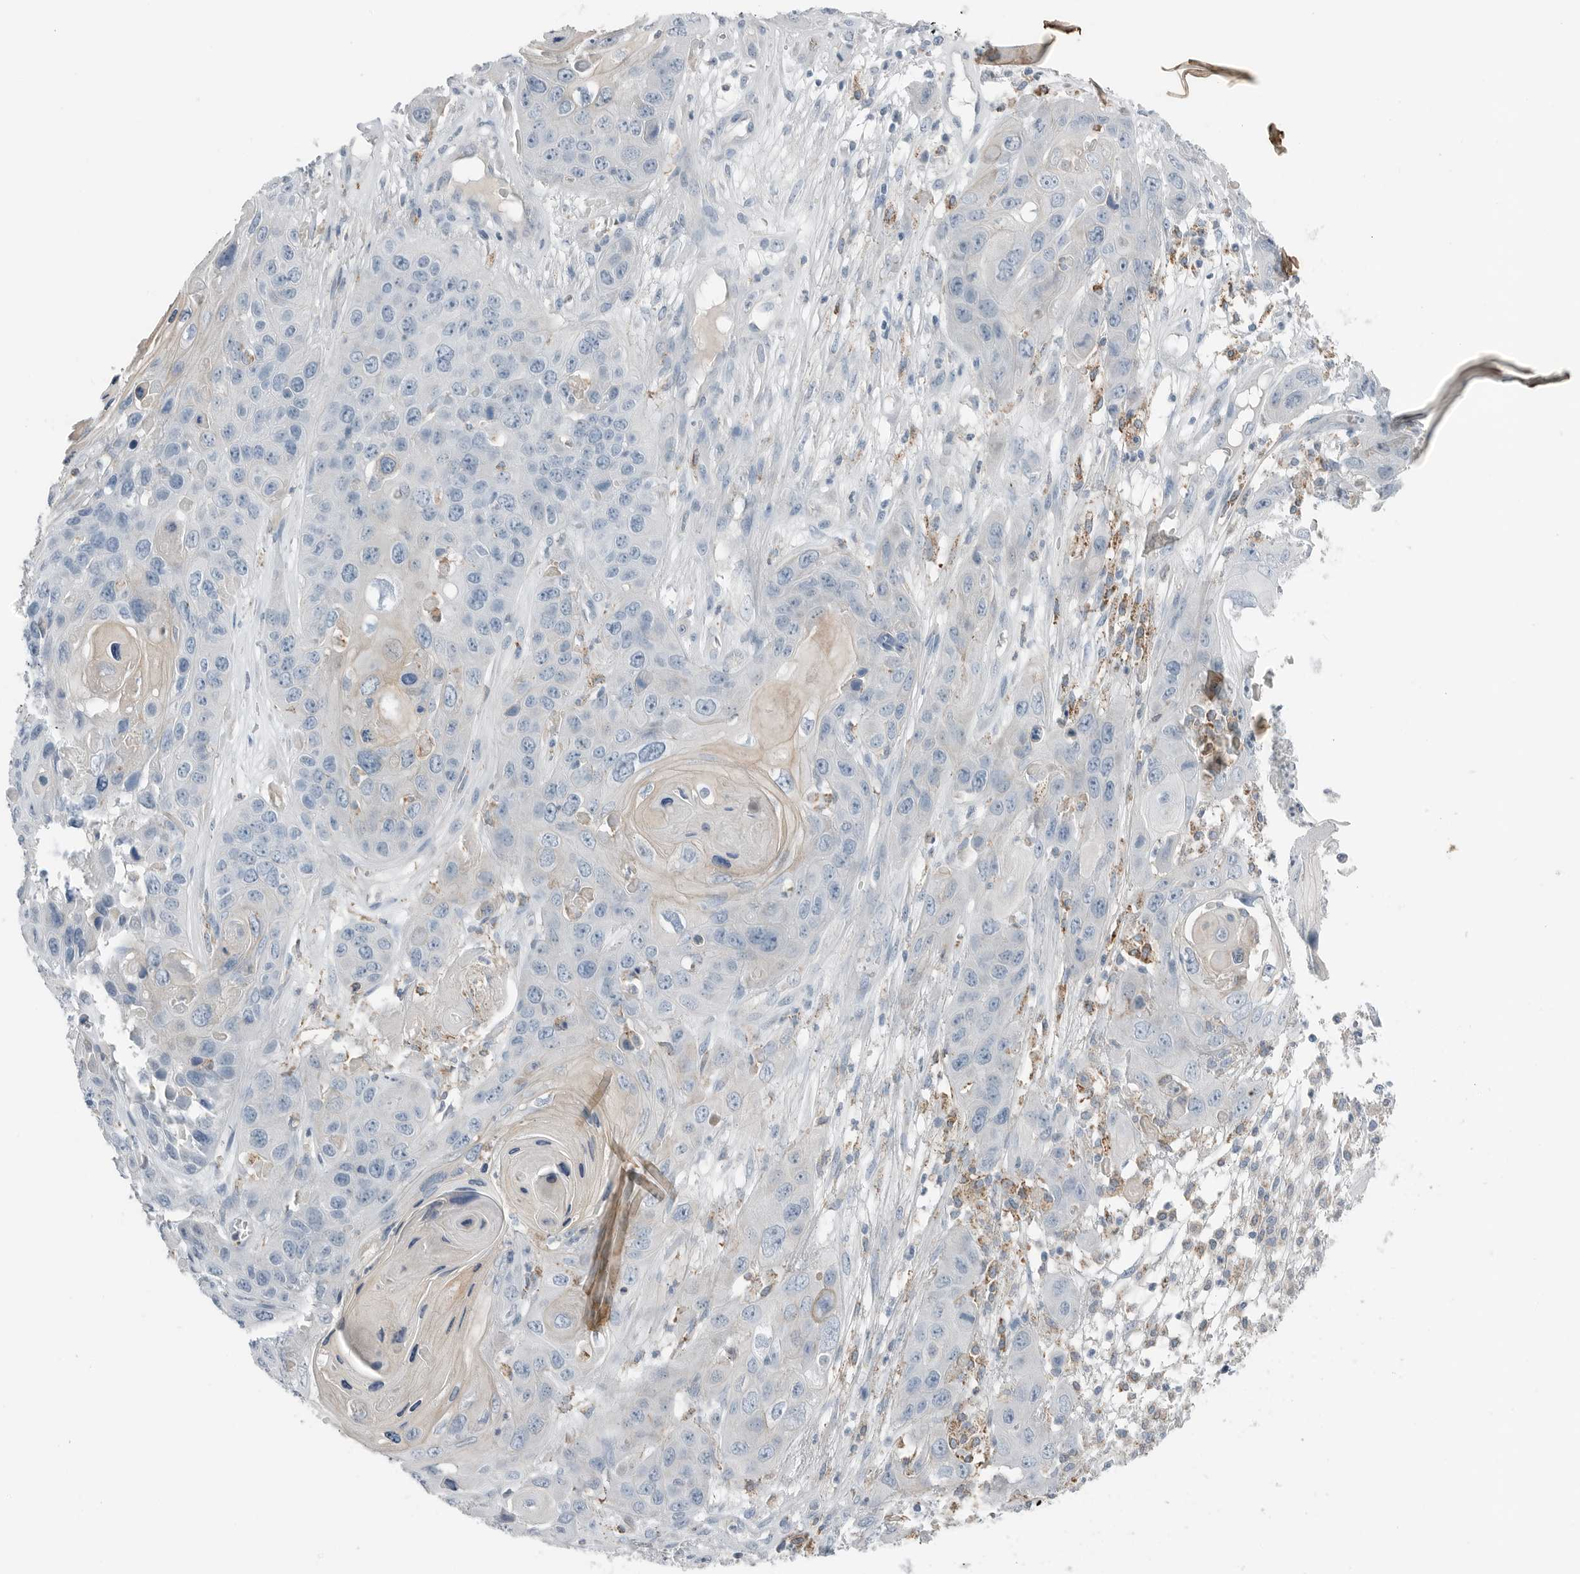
{"staining": {"intensity": "negative", "quantity": "none", "location": "none"}, "tissue": "skin cancer", "cell_type": "Tumor cells", "image_type": "cancer", "snomed": [{"axis": "morphology", "description": "Squamous cell carcinoma, NOS"}, {"axis": "topography", "description": "Skin"}], "caption": "Immunohistochemistry image of neoplastic tissue: squamous cell carcinoma (skin) stained with DAB (3,3'-diaminobenzidine) displays no significant protein expression in tumor cells.", "gene": "SERPINB7", "patient": {"sex": "male", "age": 55}}